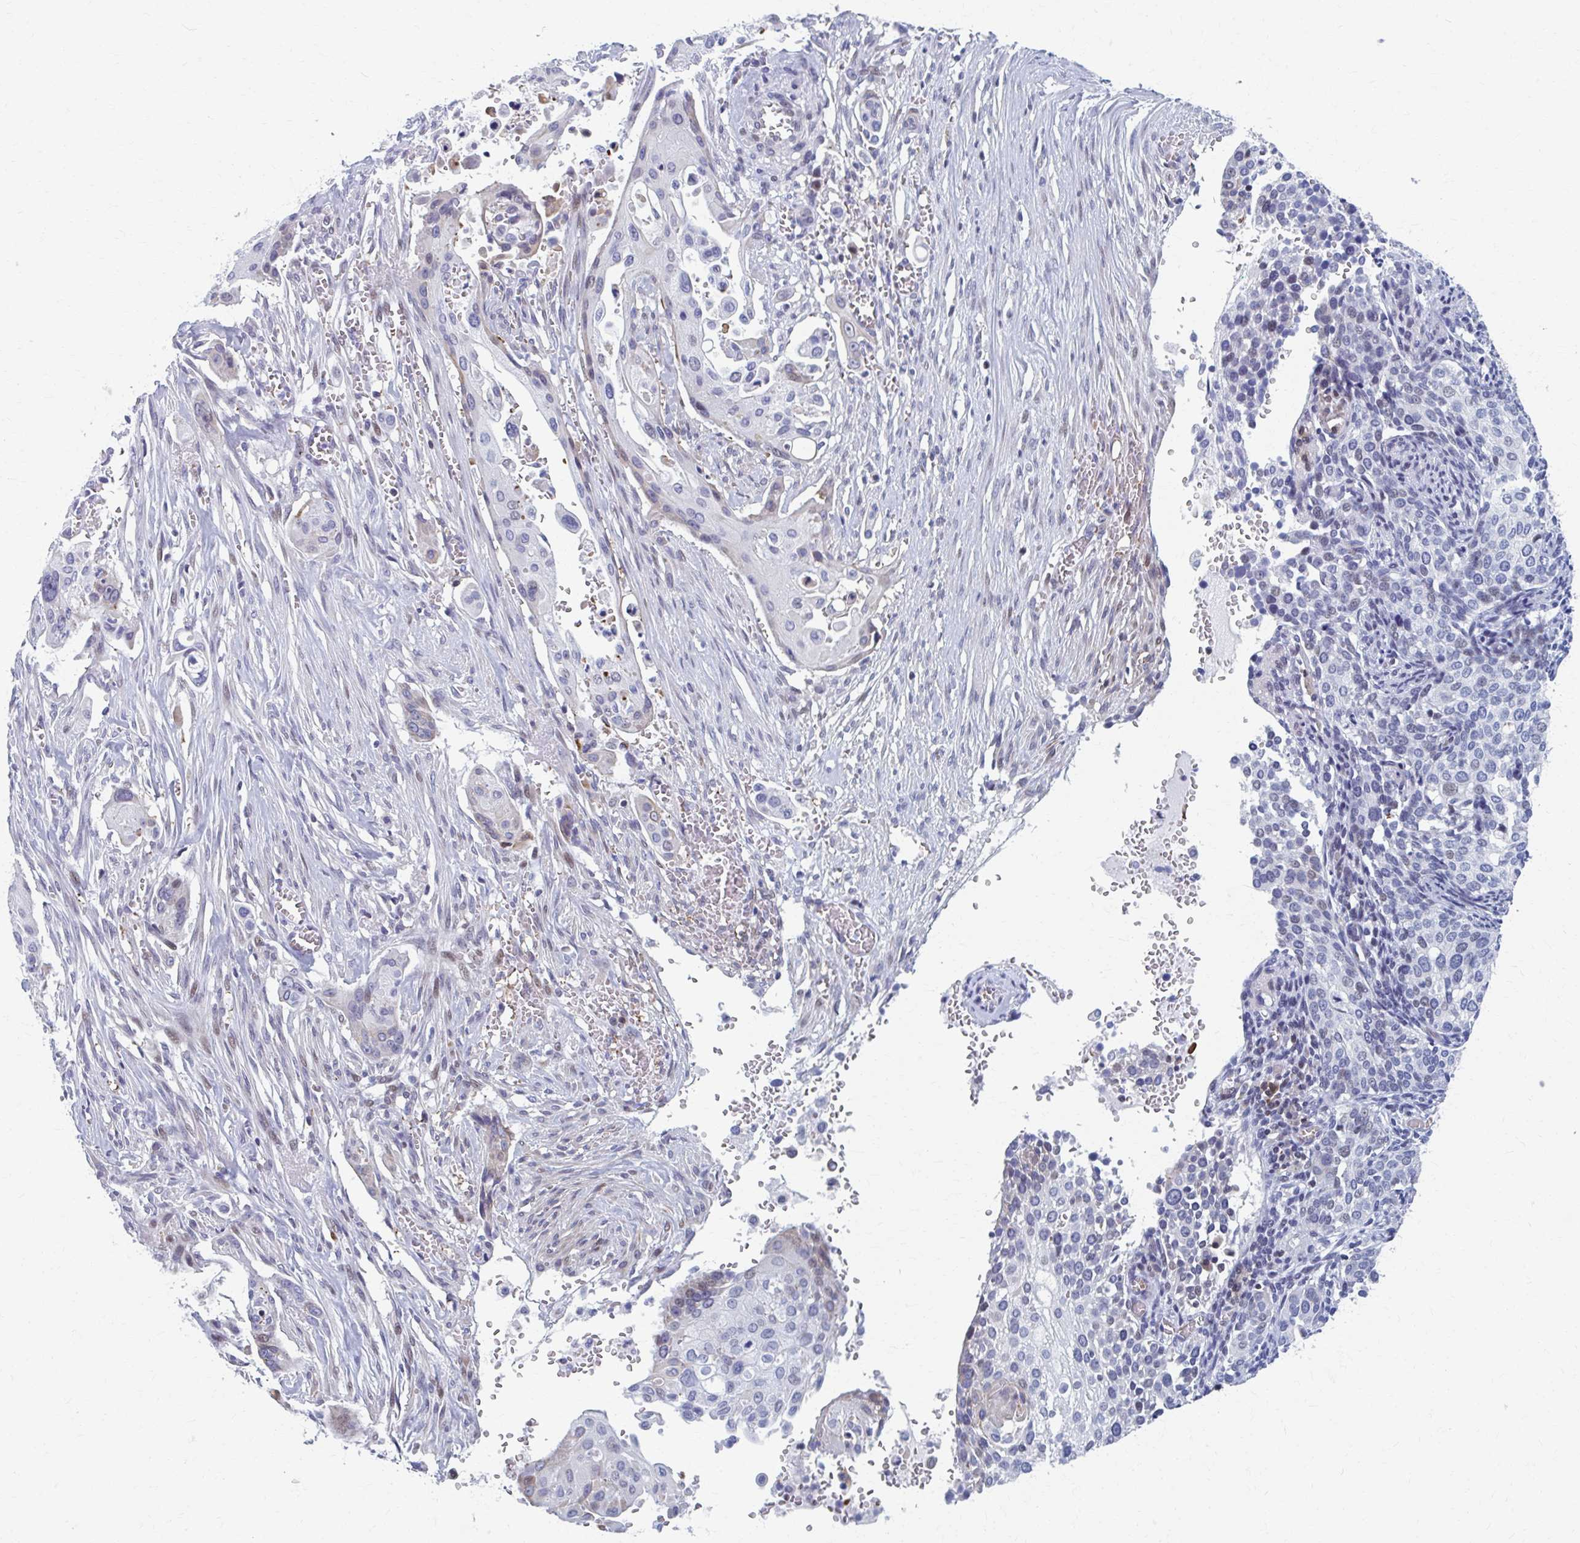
{"staining": {"intensity": "negative", "quantity": "none", "location": "none"}, "tissue": "cervical cancer", "cell_type": "Tumor cells", "image_type": "cancer", "snomed": [{"axis": "morphology", "description": "Squamous cell carcinoma, NOS"}, {"axis": "topography", "description": "Cervix"}], "caption": "A photomicrograph of human squamous cell carcinoma (cervical) is negative for staining in tumor cells. The staining is performed using DAB (3,3'-diaminobenzidine) brown chromogen with nuclei counter-stained in using hematoxylin.", "gene": "ABHD16B", "patient": {"sex": "female", "age": 44}}